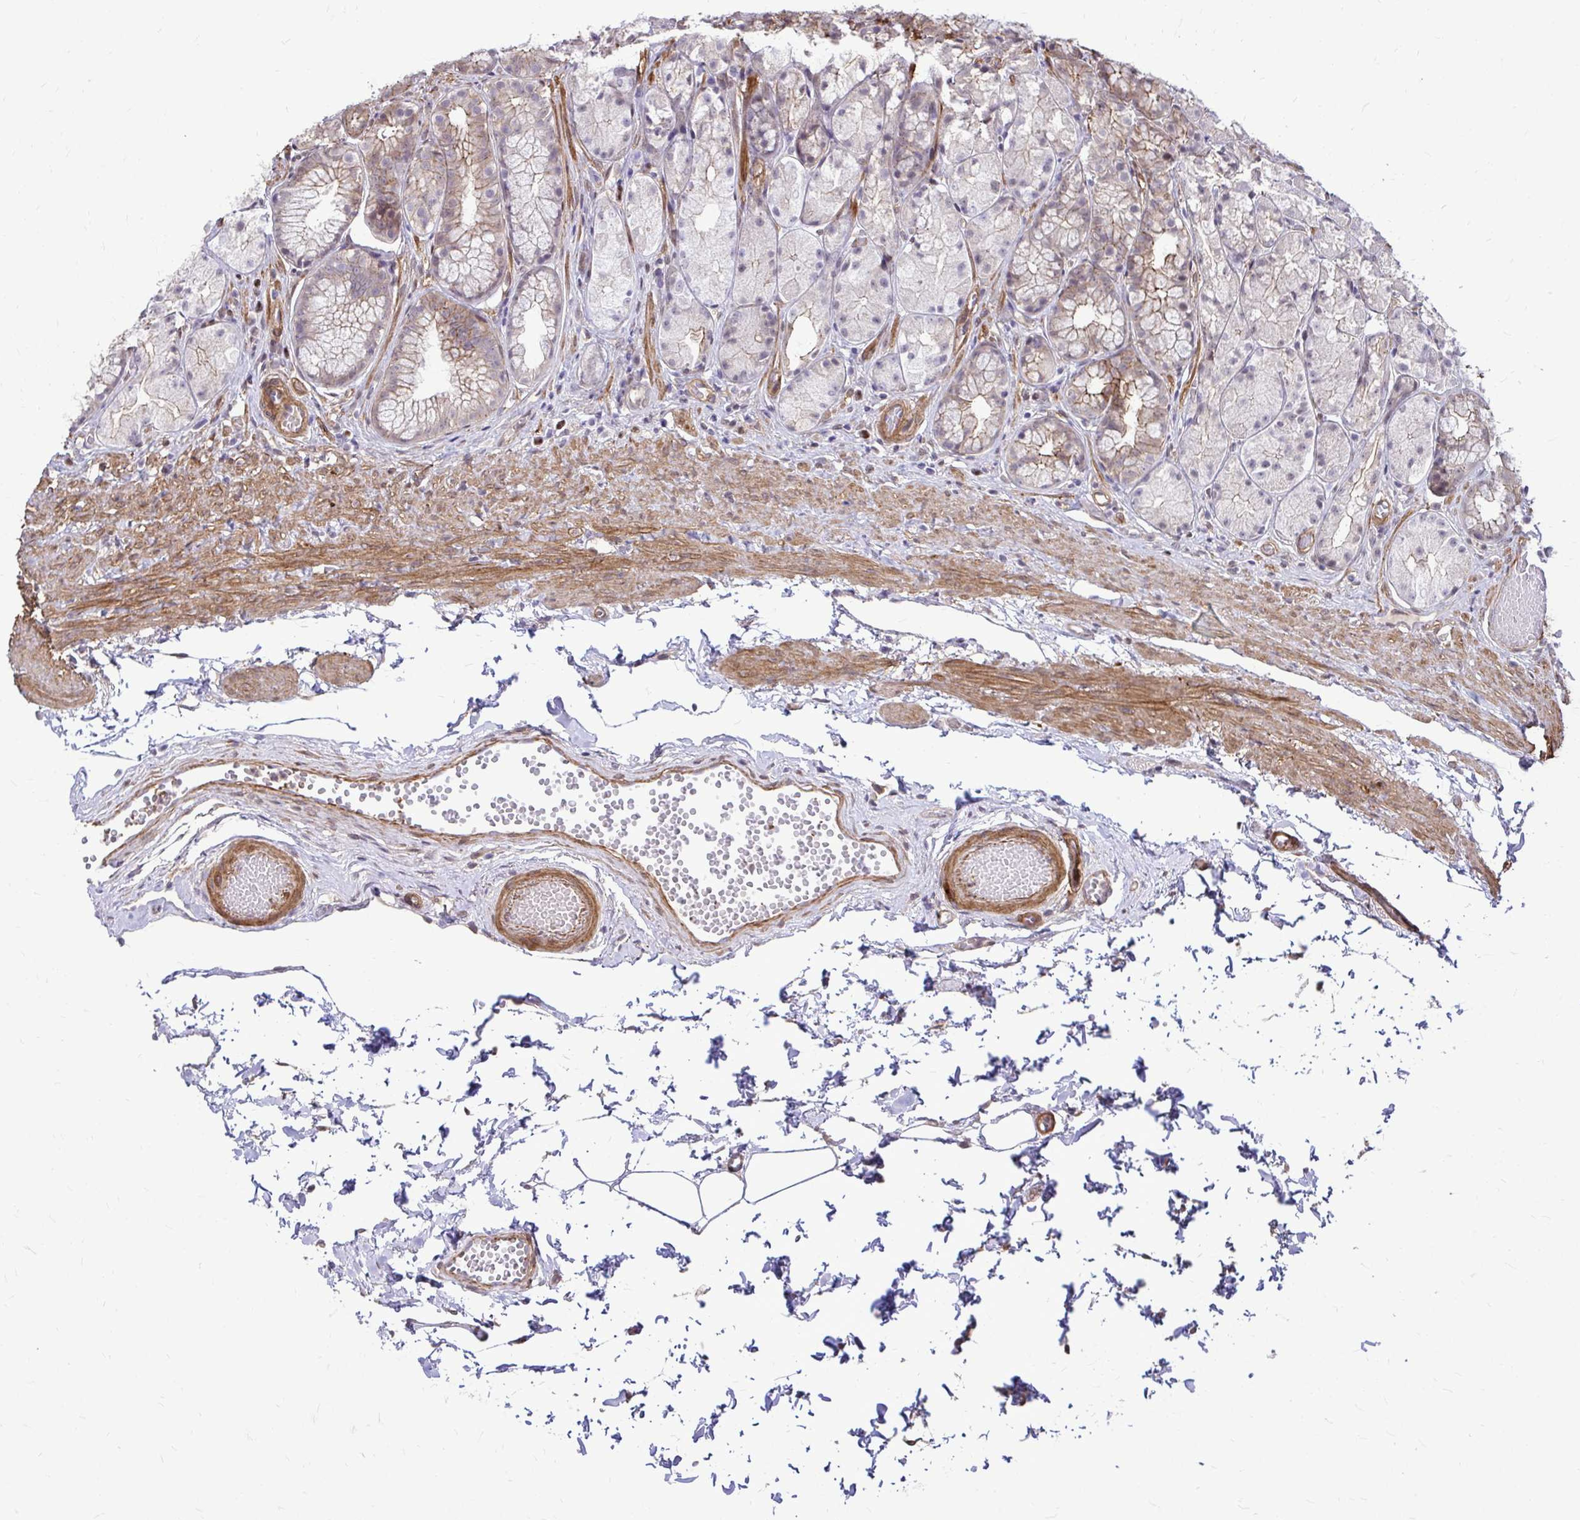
{"staining": {"intensity": "weak", "quantity": "25%-75%", "location": "cytoplasmic/membranous"}, "tissue": "stomach", "cell_type": "Glandular cells", "image_type": "normal", "snomed": [{"axis": "morphology", "description": "Normal tissue, NOS"}, {"axis": "topography", "description": "Stomach"}], "caption": "Immunohistochemical staining of unremarkable stomach displays 25%-75% levels of weak cytoplasmic/membranous protein staining in about 25%-75% of glandular cells.", "gene": "TRIP6", "patient": {"sex": "male", "age": 70}}